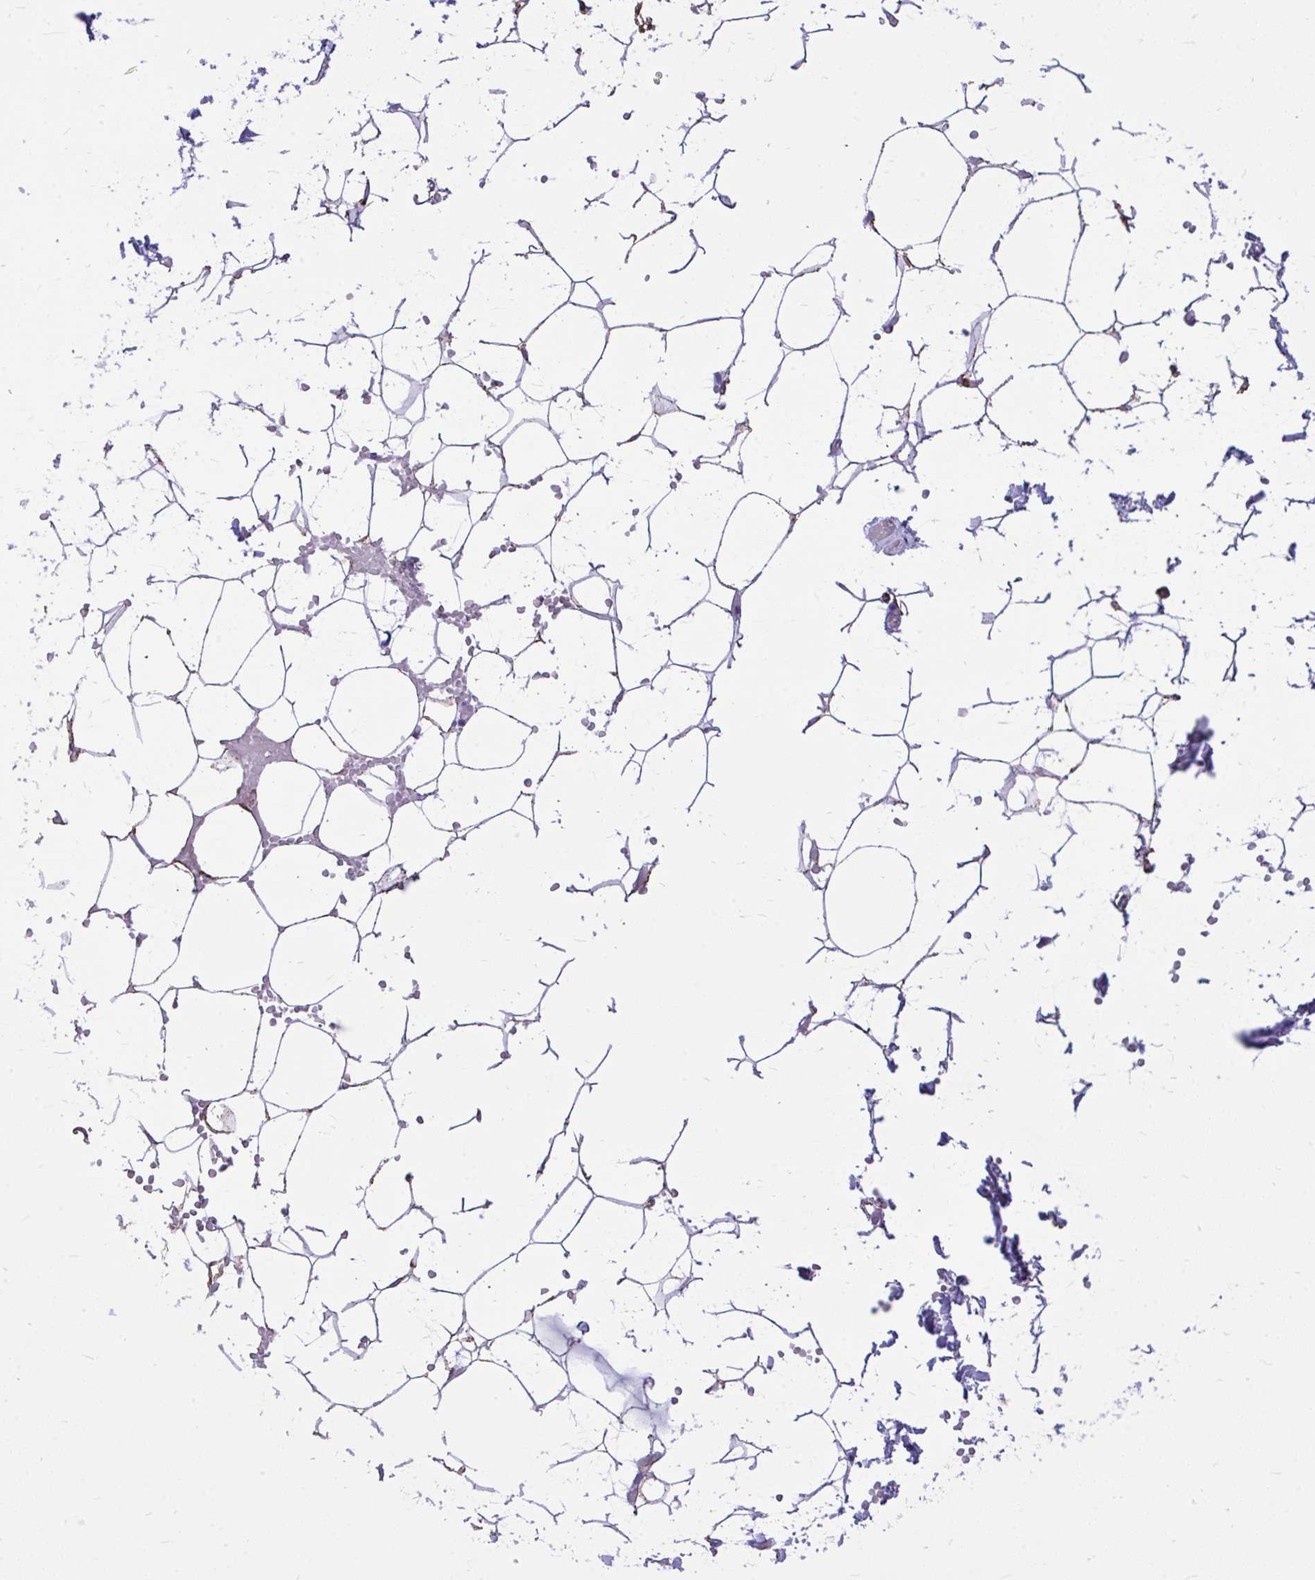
{"staining": {"intensity": "moderate", "quantity": "<25%", "location": "cytoplasmic/membranous"}, "tissue": "adipose tissue", "cell_type": "Adipocytes", "image_type": "normal", "snomed": [{"axis": "morphology", "description": "Normal tissue, NOS"}, {"axis": "topography", "description": "Skin"}, {"axis": "topography", "description": "Peripheral nerve tissue"}], "caption": "Approximately <25% of adipocytes in unremarkable adipose tissue exhibit moderate cytoplasmic/membranous protein staining as visualized by brown immunohistochemical staining.", "gene": "CEACAM18", "patient": {"sex": "female", "age": 56}}